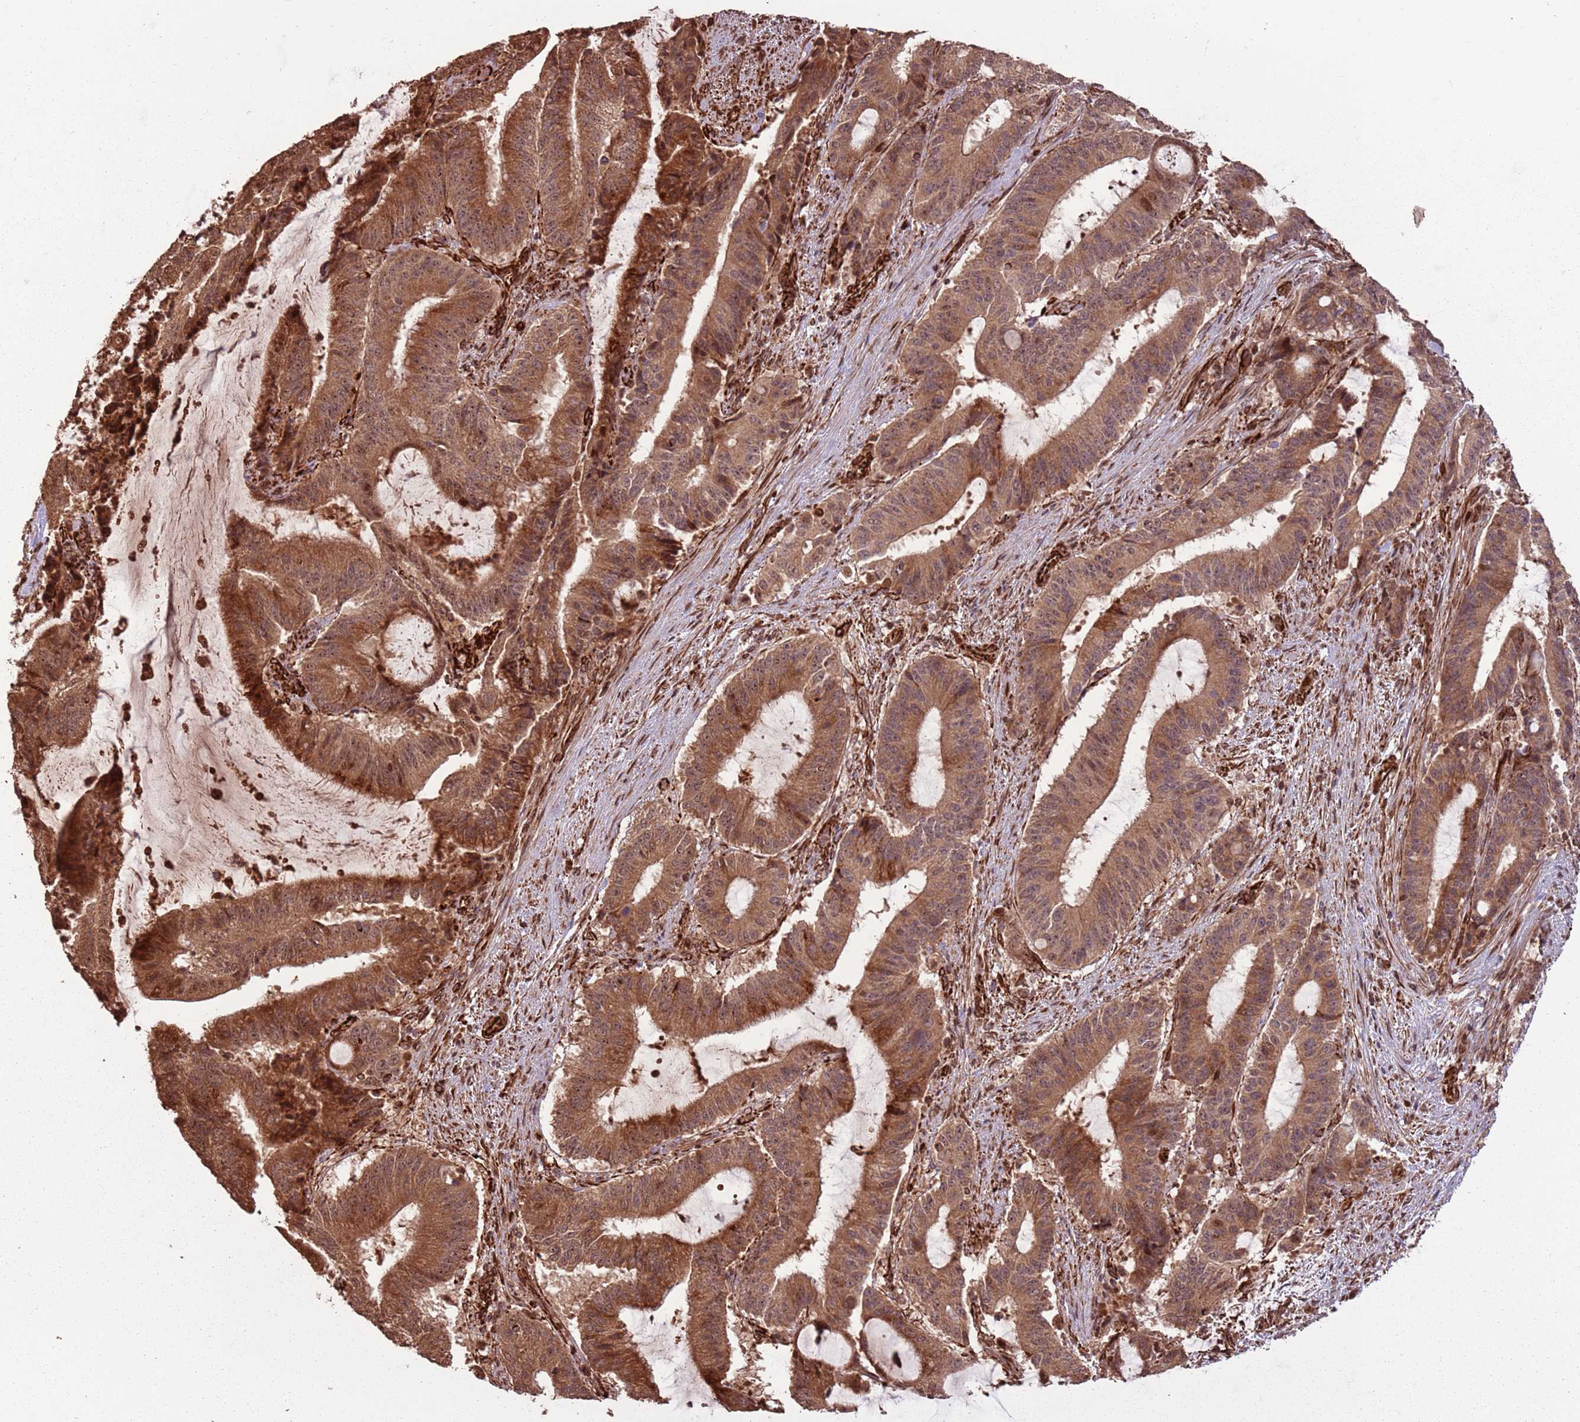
{"staining": {"intensity": "strong", "quantity": ">75%", "location": "cytoplasmic/membranous,nuclear"}, "tissue": "liver cancer", "cell_type": "Tumor cells", "image_type": "cancer", "snomed": [{"axis": "morphology", "description": "Normal tissue, NOS"}, {"axis": "morphology", "description": "Cholangiocarcinoma"}, {"axis": "topography", "description": "Liver"}, {"axis": "topography", "description": "Peripheral nerve tissue"}], "caption": "Immunohistochemical staining of liver cancer reveals strong cytoplasmic/membranous and nuclear protein staining in approximately >75% of tumor cells.", "gene": "ADAMTS3", "patient": {"sex": "female", "age": 73}}